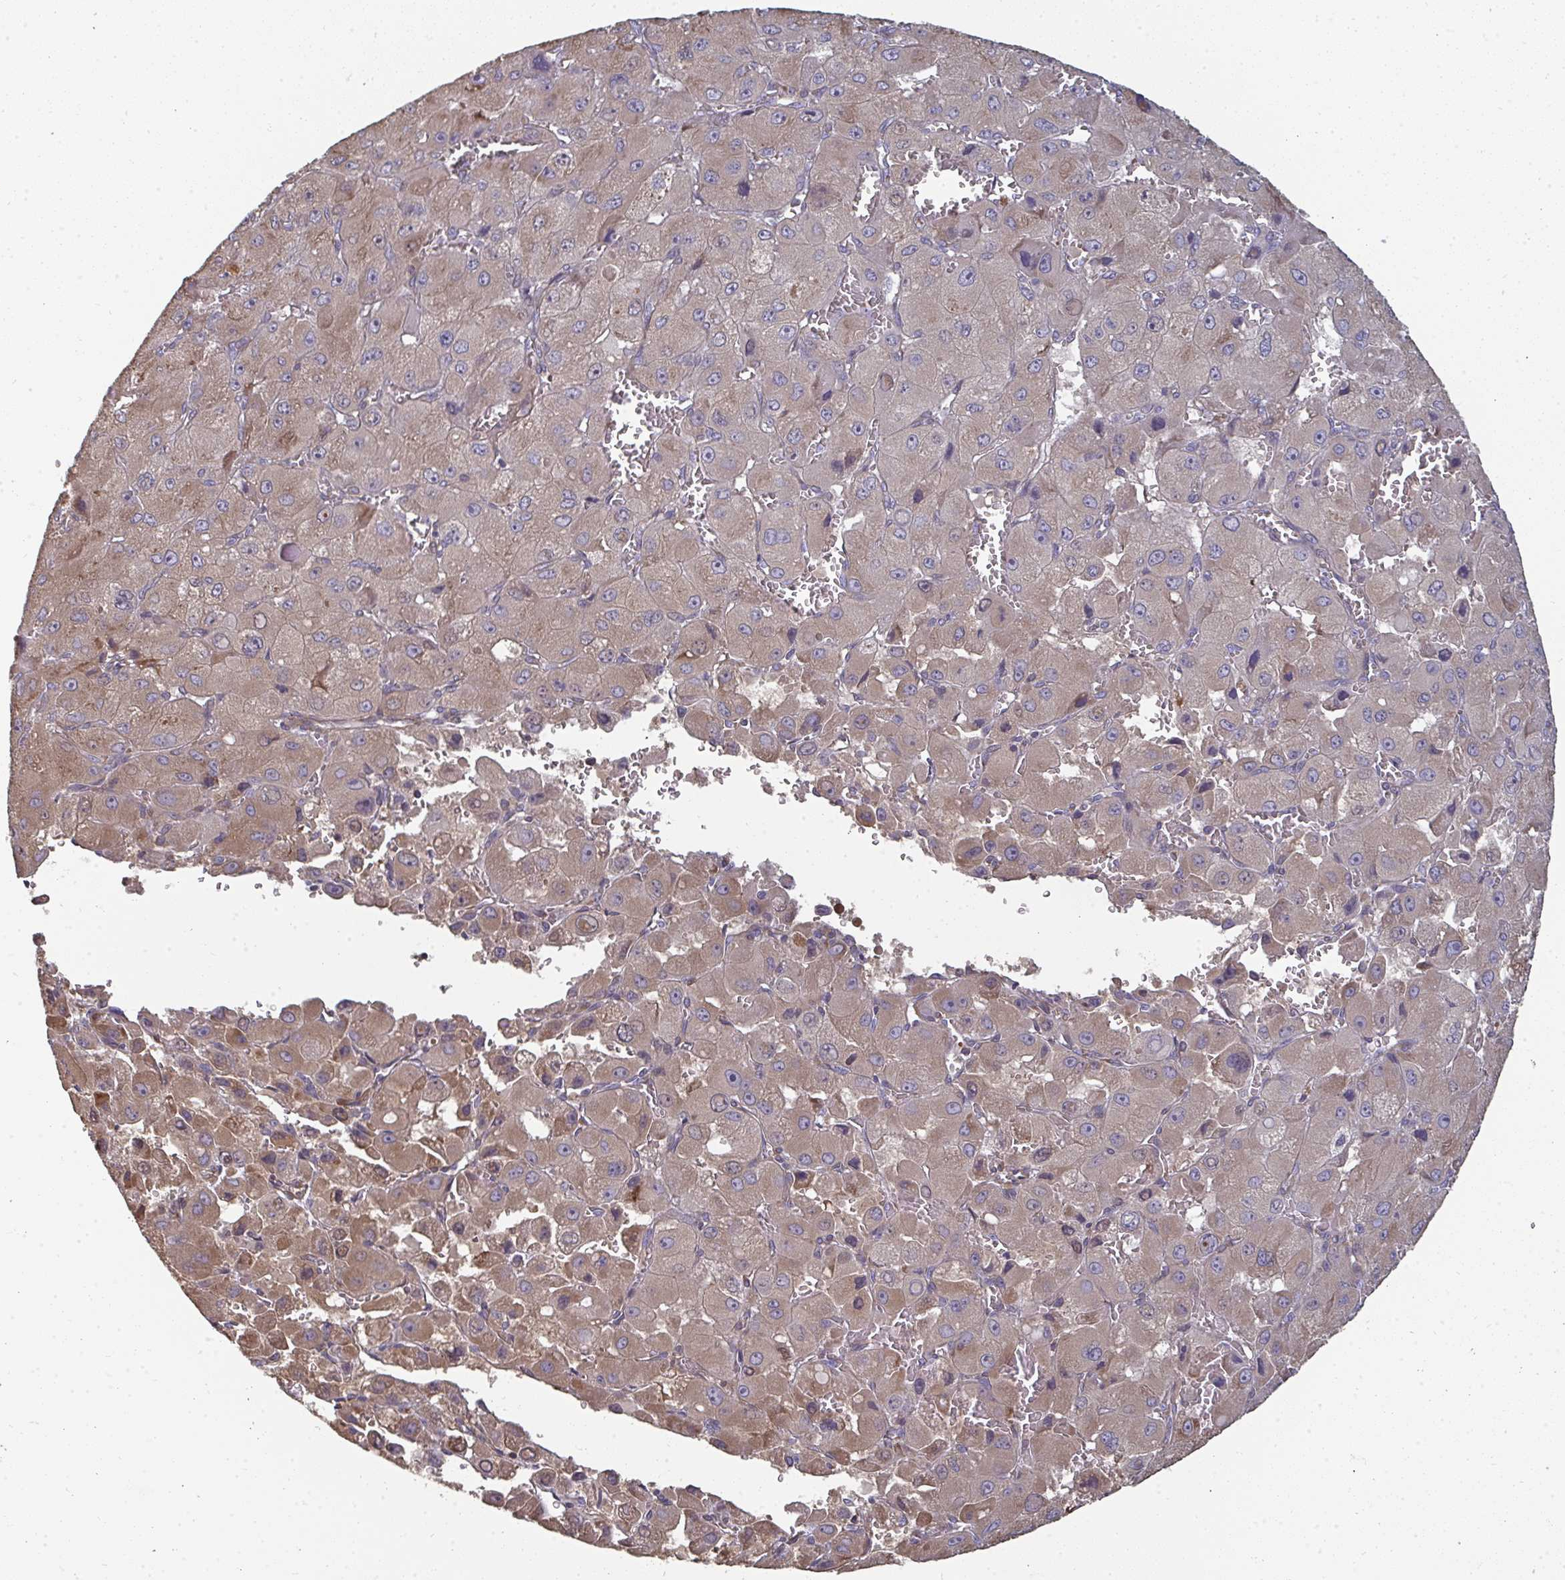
{"staining": {"intensity": "moderate", "quantity": ">75%", "location": "cytoplasmic/membranous"}, "tissue": "liver cancer", "cell_type": "Tumor cells", "image_type": "cancer", "snomed": [{"axis": "morphology", "description": "Carcinoma, Hepatocellular, NOS"}, {"axis": "topography", "description": "Liver"}], "caption": "Brown immunohistochemical staining in liver cancer demonstrates moderate cytoplasmic/membranous expression in about >75% of tumor cells.", "gene": "ZFYVE28", "patient": {"sex": "male", "age": 27}}